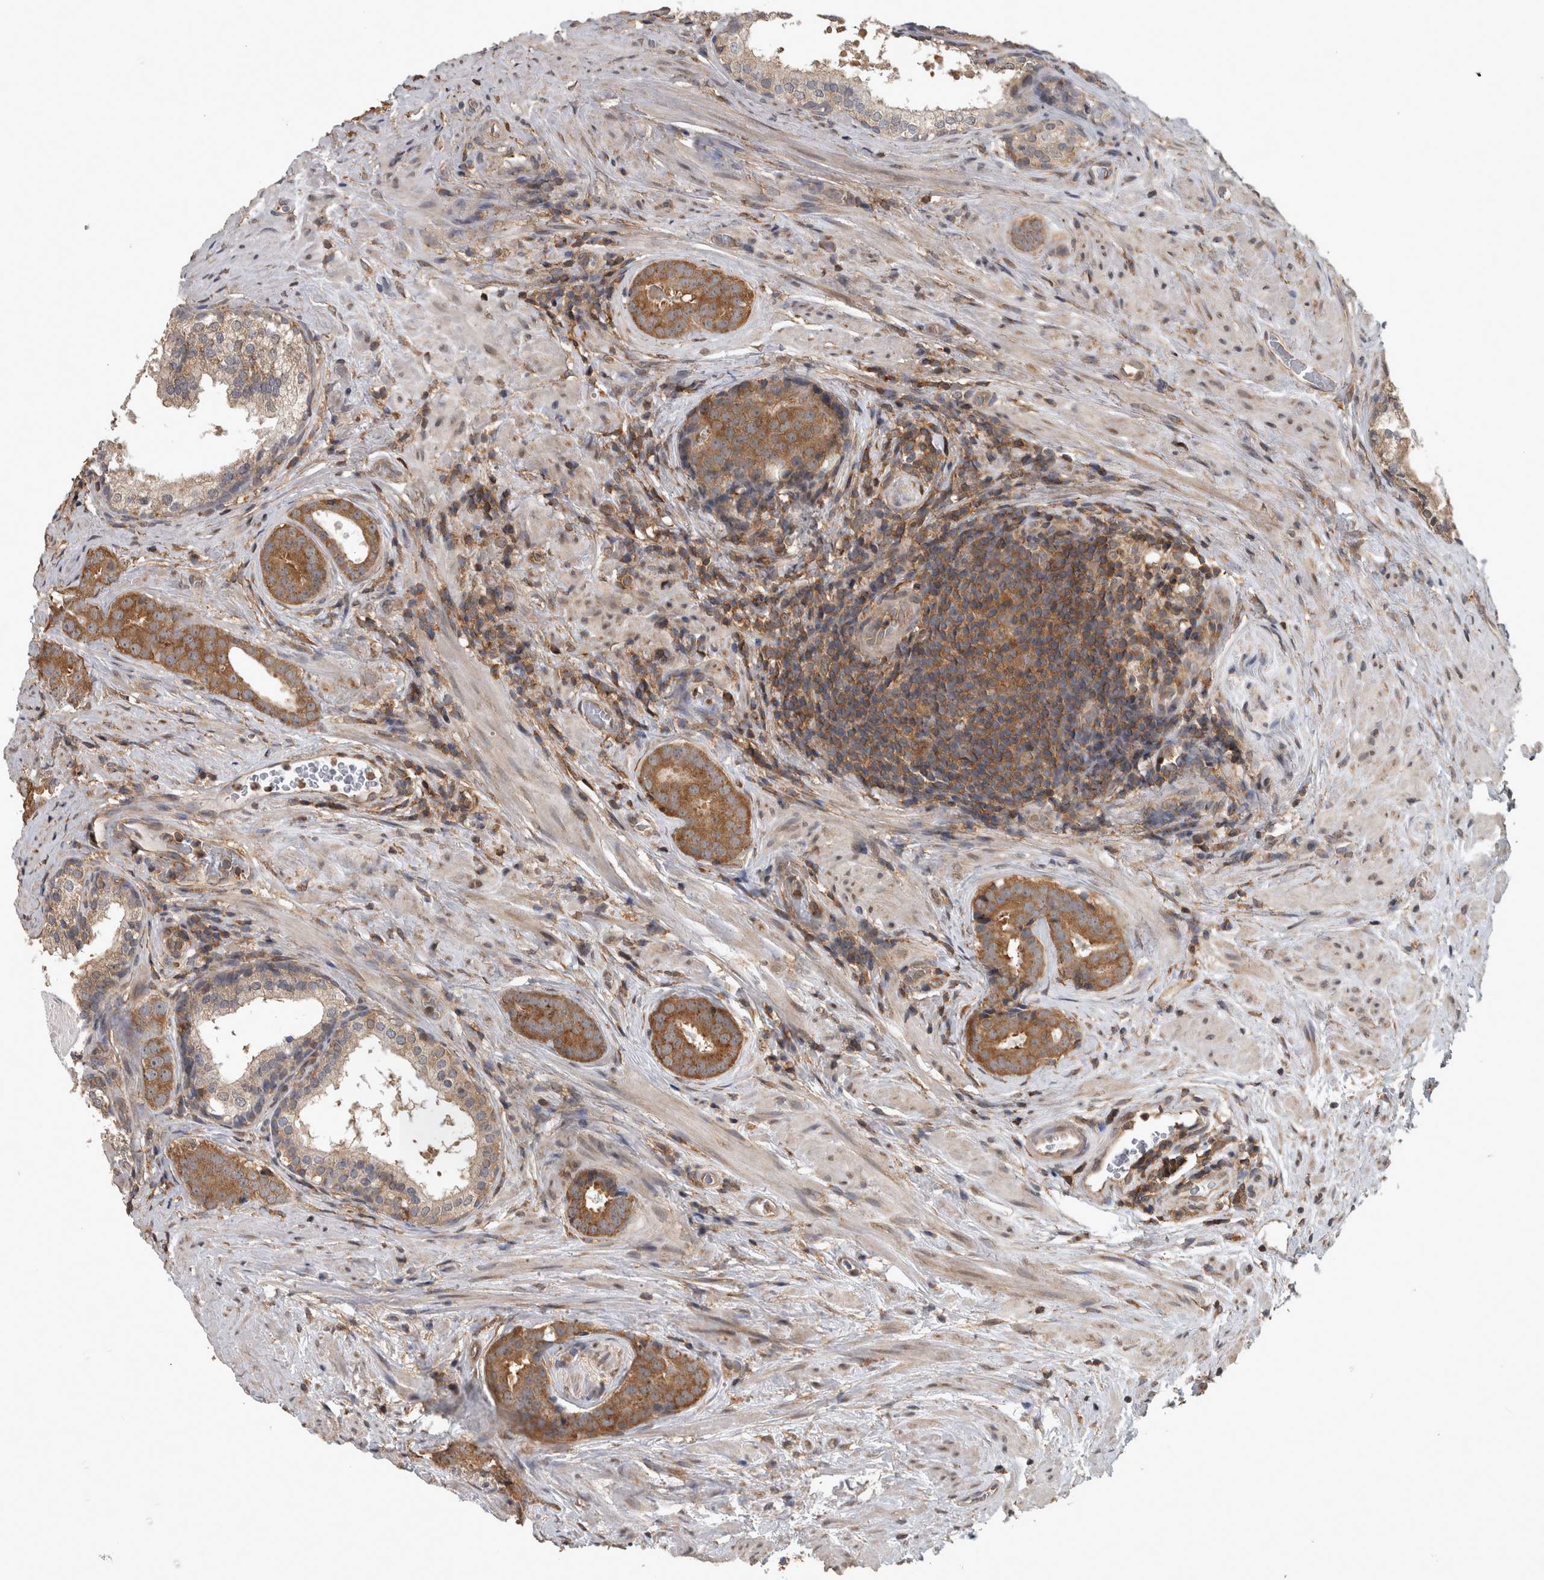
{"staining": {"intensity": "moderate", "quantity": ">75%", "location": "cytoplasmic/membranous"}, "tissue": "prostate cancer", "cell_type": "Tumor cells", "image_type": "cancer", "snomed": [{"axis": "morphology", "description": "Adenocarcinoma, High grade"}, {"axis": "topography", "description": "Prostate"}], "caption": "Protein expression analysis of human prostate adenocarcinoma (high-grade) reveals moderate cytoplasmic/membranous staining in about >75% of tumor cells.", "gene": "ATXN2", "patient": {"sex": "male", "age": 56}}